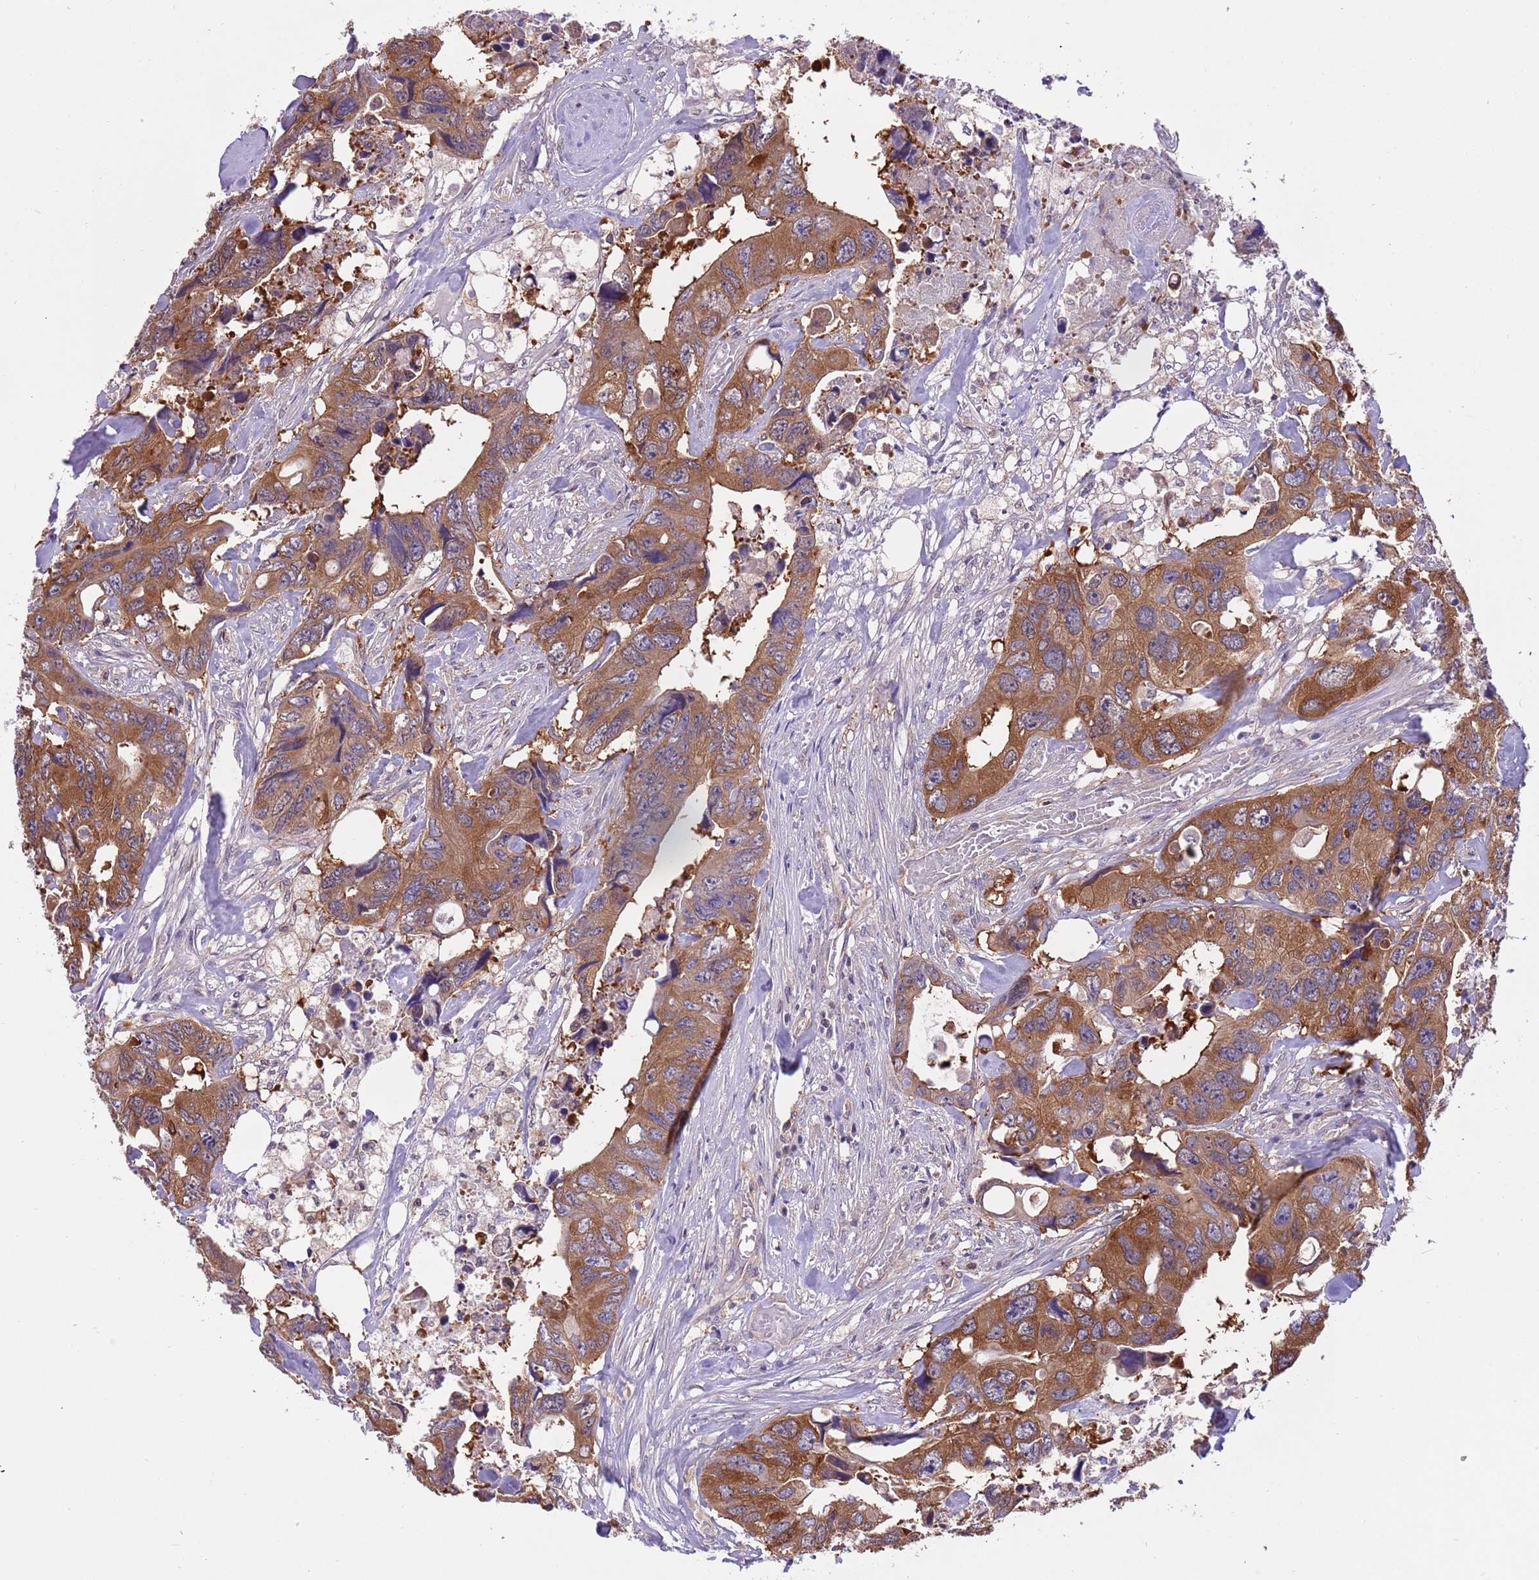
{"staining": {"intensity": "strong", "quantity": ">75%", "location": "cytoplasmic/membranous"}, "tissue": "colorectal cancer", "cell_type": "Tumor cells", "image_type": "cancer", "snomed": [{"axis": "morphology", "description": "Adenocarcinoma, NOS"}, {"axis": "topography", "description": "Rectum"}], "caption": "Colorectal cancer stained for a protein (brown) displays strong cytoplasmic/membranous positive expression in approximately >75% of tumor cells.", "gene": "STIP1", "patient": {"sex": "male", "age": 57}}